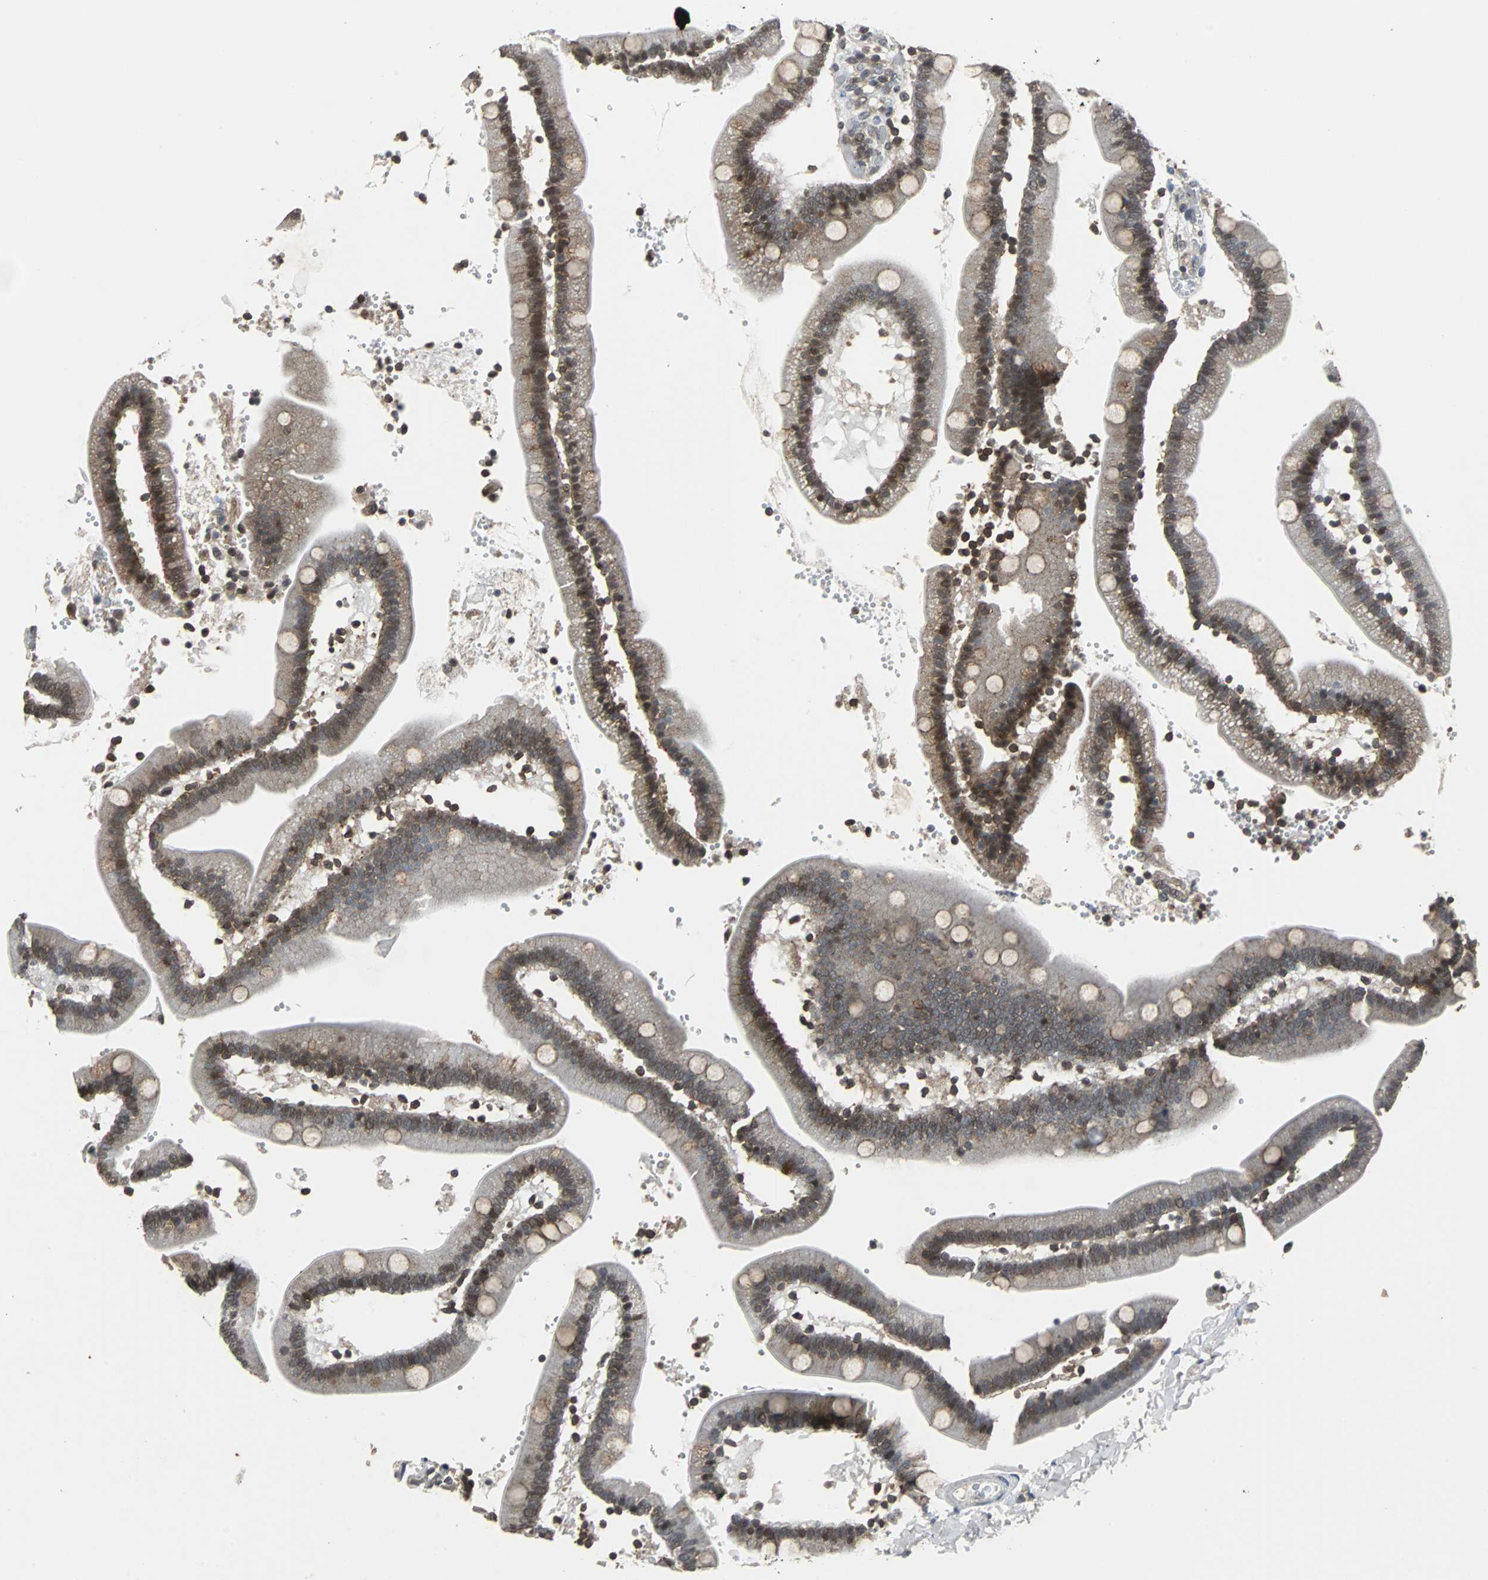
{"staining": {"intensity": "moderate", "quantity": "25%-75%", "location": "cytoplasmic/membranous"}, "tissue": "duodenum", "cell_type": "Glandular cells", "image_type": "normal", "snomed": [{"axis": "morphology", "description": "Normal tissue, NOS"}, {"axis": "topography", "description": "Duodenum"}], "caption": "Immunohistochemistry (DAB) staining of benign duodenum exhibits moderate cytoplasmic/membranous protein expression in approximately 25%-75% of glandular cells.", "gene": "LSR", "patient": {"sex": "male", "age": 66}}